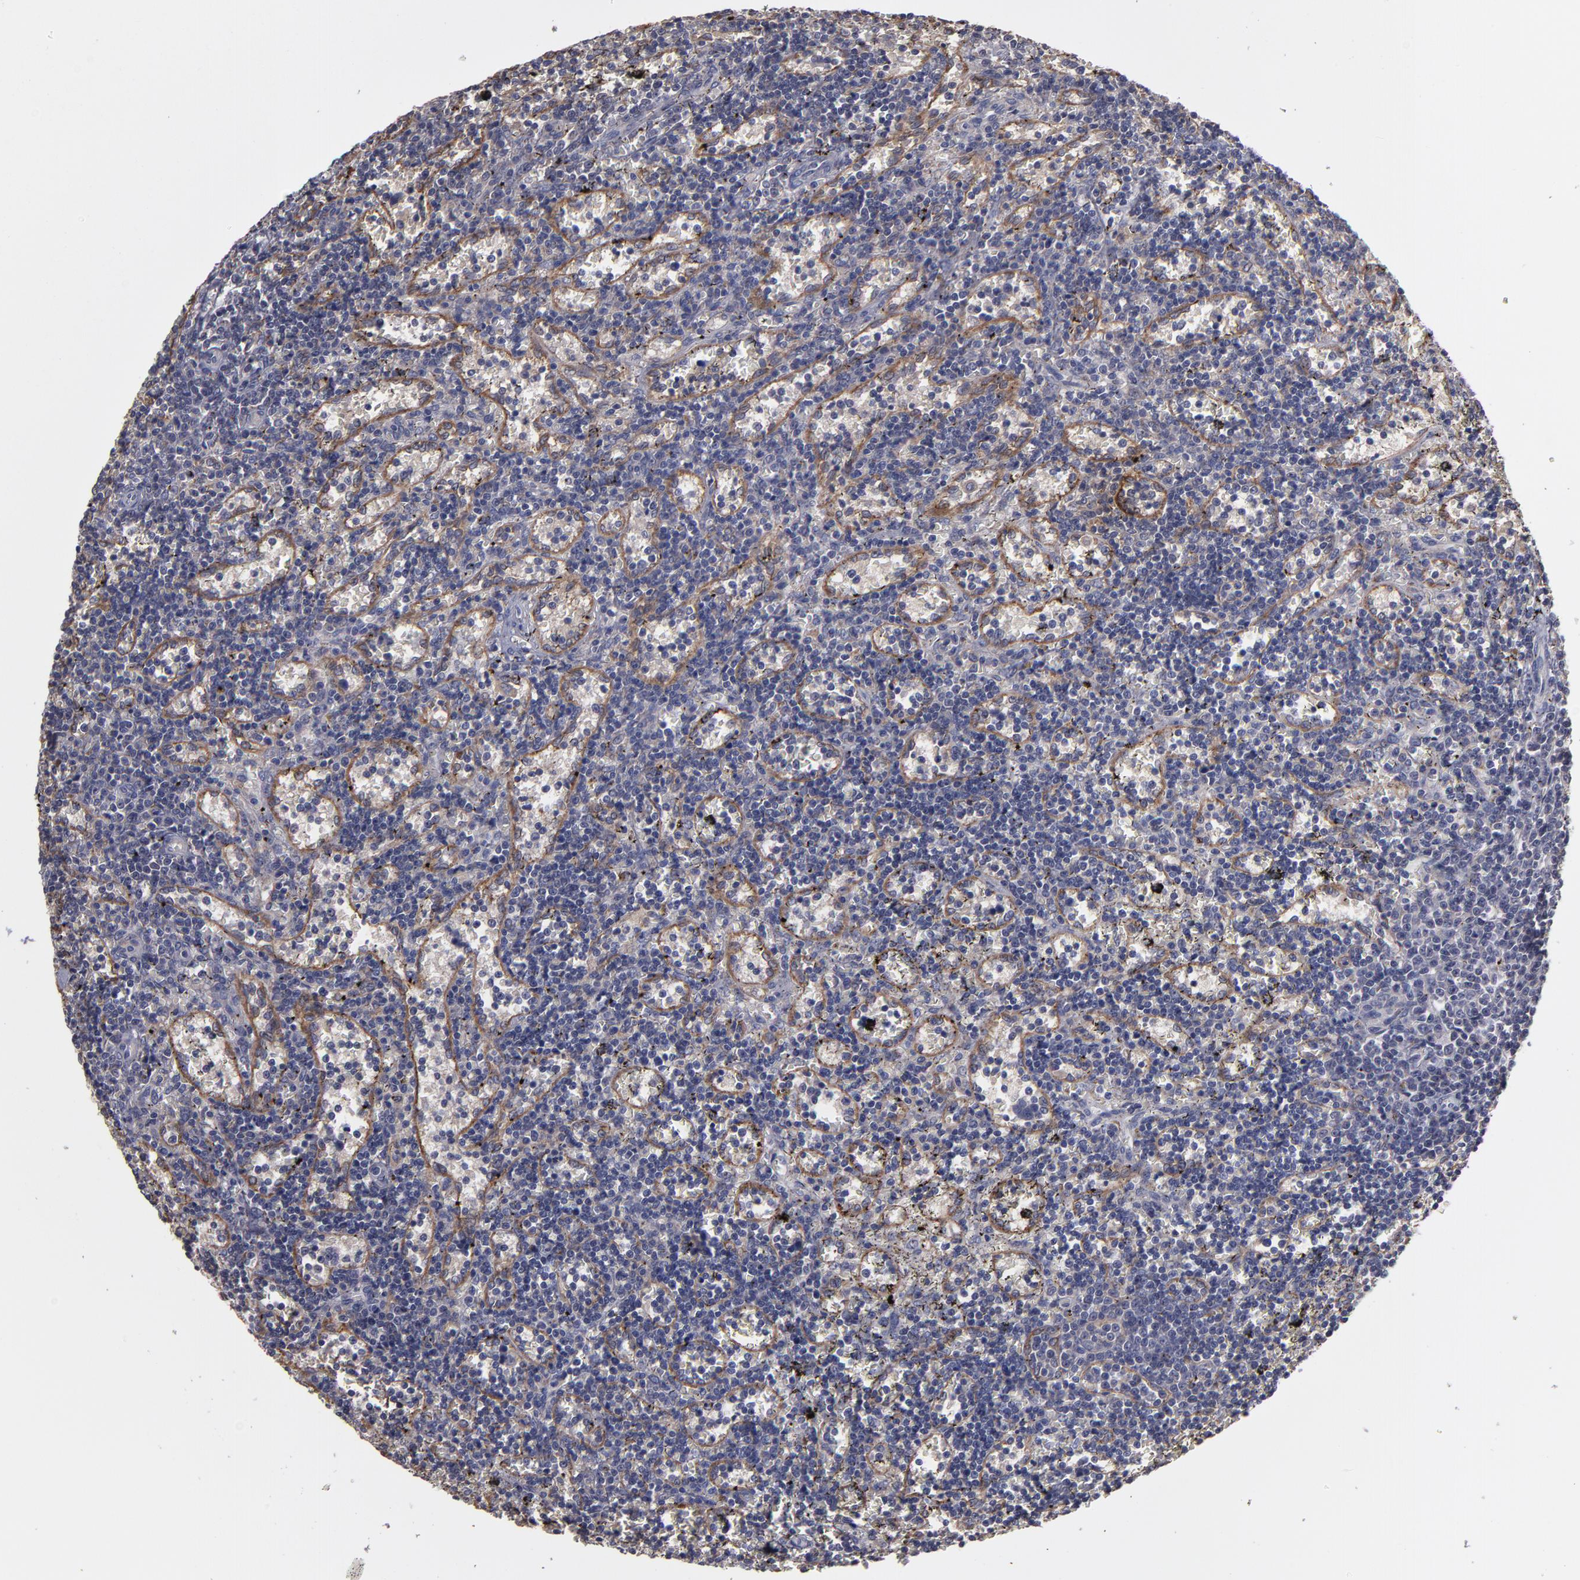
{"staining": {"intensity": "negative", "quantity": "none", "location": "none"}, "tissue": "lymphoma", "cell_type": "Tumor cells", "image_type": "cancer", "snomed": [{"axis": "morphology", "description": "Malignant lymphoma, non-Hodgkin's type, Low grade"}, {"axis": "topography", "description": "Spleen"}], "caption": "IHC image of neoplastic tissue: lymphoma stained with DAB (3,3'-diaminobenzidine) reveals no significant protein staining in tumor cells.", "gene": "MMP11", "patient": {"sex": "male", "age": 60}}